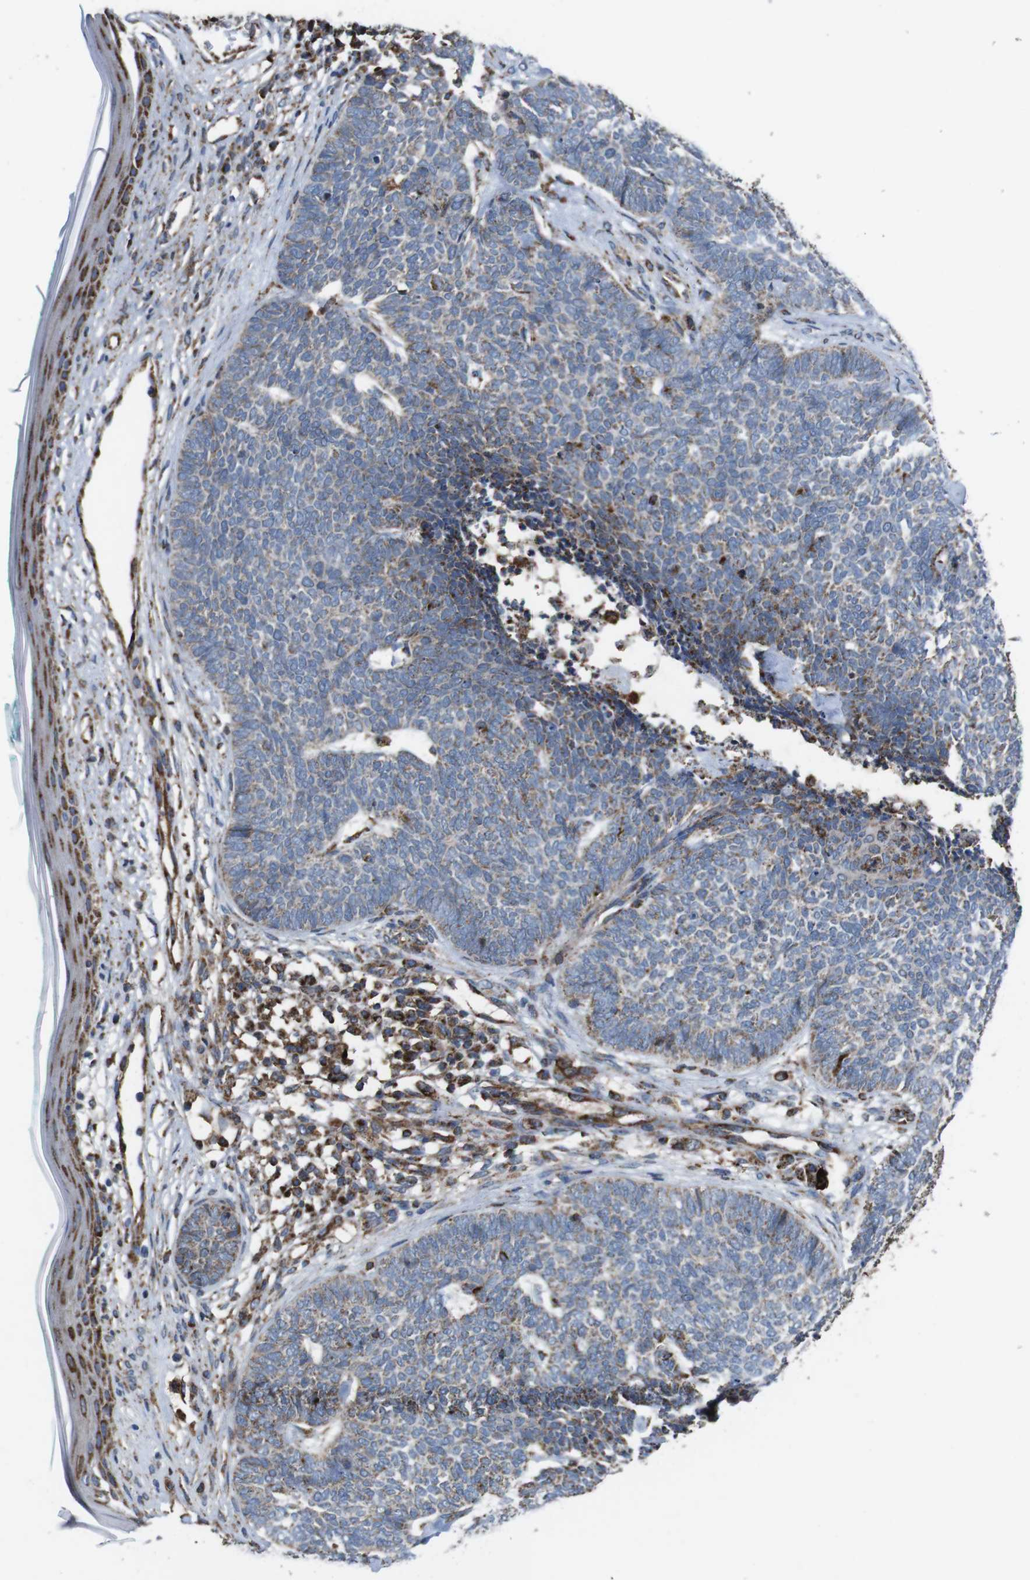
{"staining": {"intensity": "moderate", "quantity": "25%-75%", "location": "cytoplasmic/membranous"}, "tissue": "skin cancer", "cell_type": "Tumor cells", "image_type": "cancer", "snomed": [{"axis": "morphology", "description": "Basal cell carcinoma"}, {"axis": "topography", "description": "Skin"}], "caption": "There is medium levels of moderate cytoplasmic/membranous expression in tumor cells of skin cancer, as demonstrated by immunohistochemical staining (brown color).", "gene": "HK1", "patient": {"sex": "female", "age": 84}}